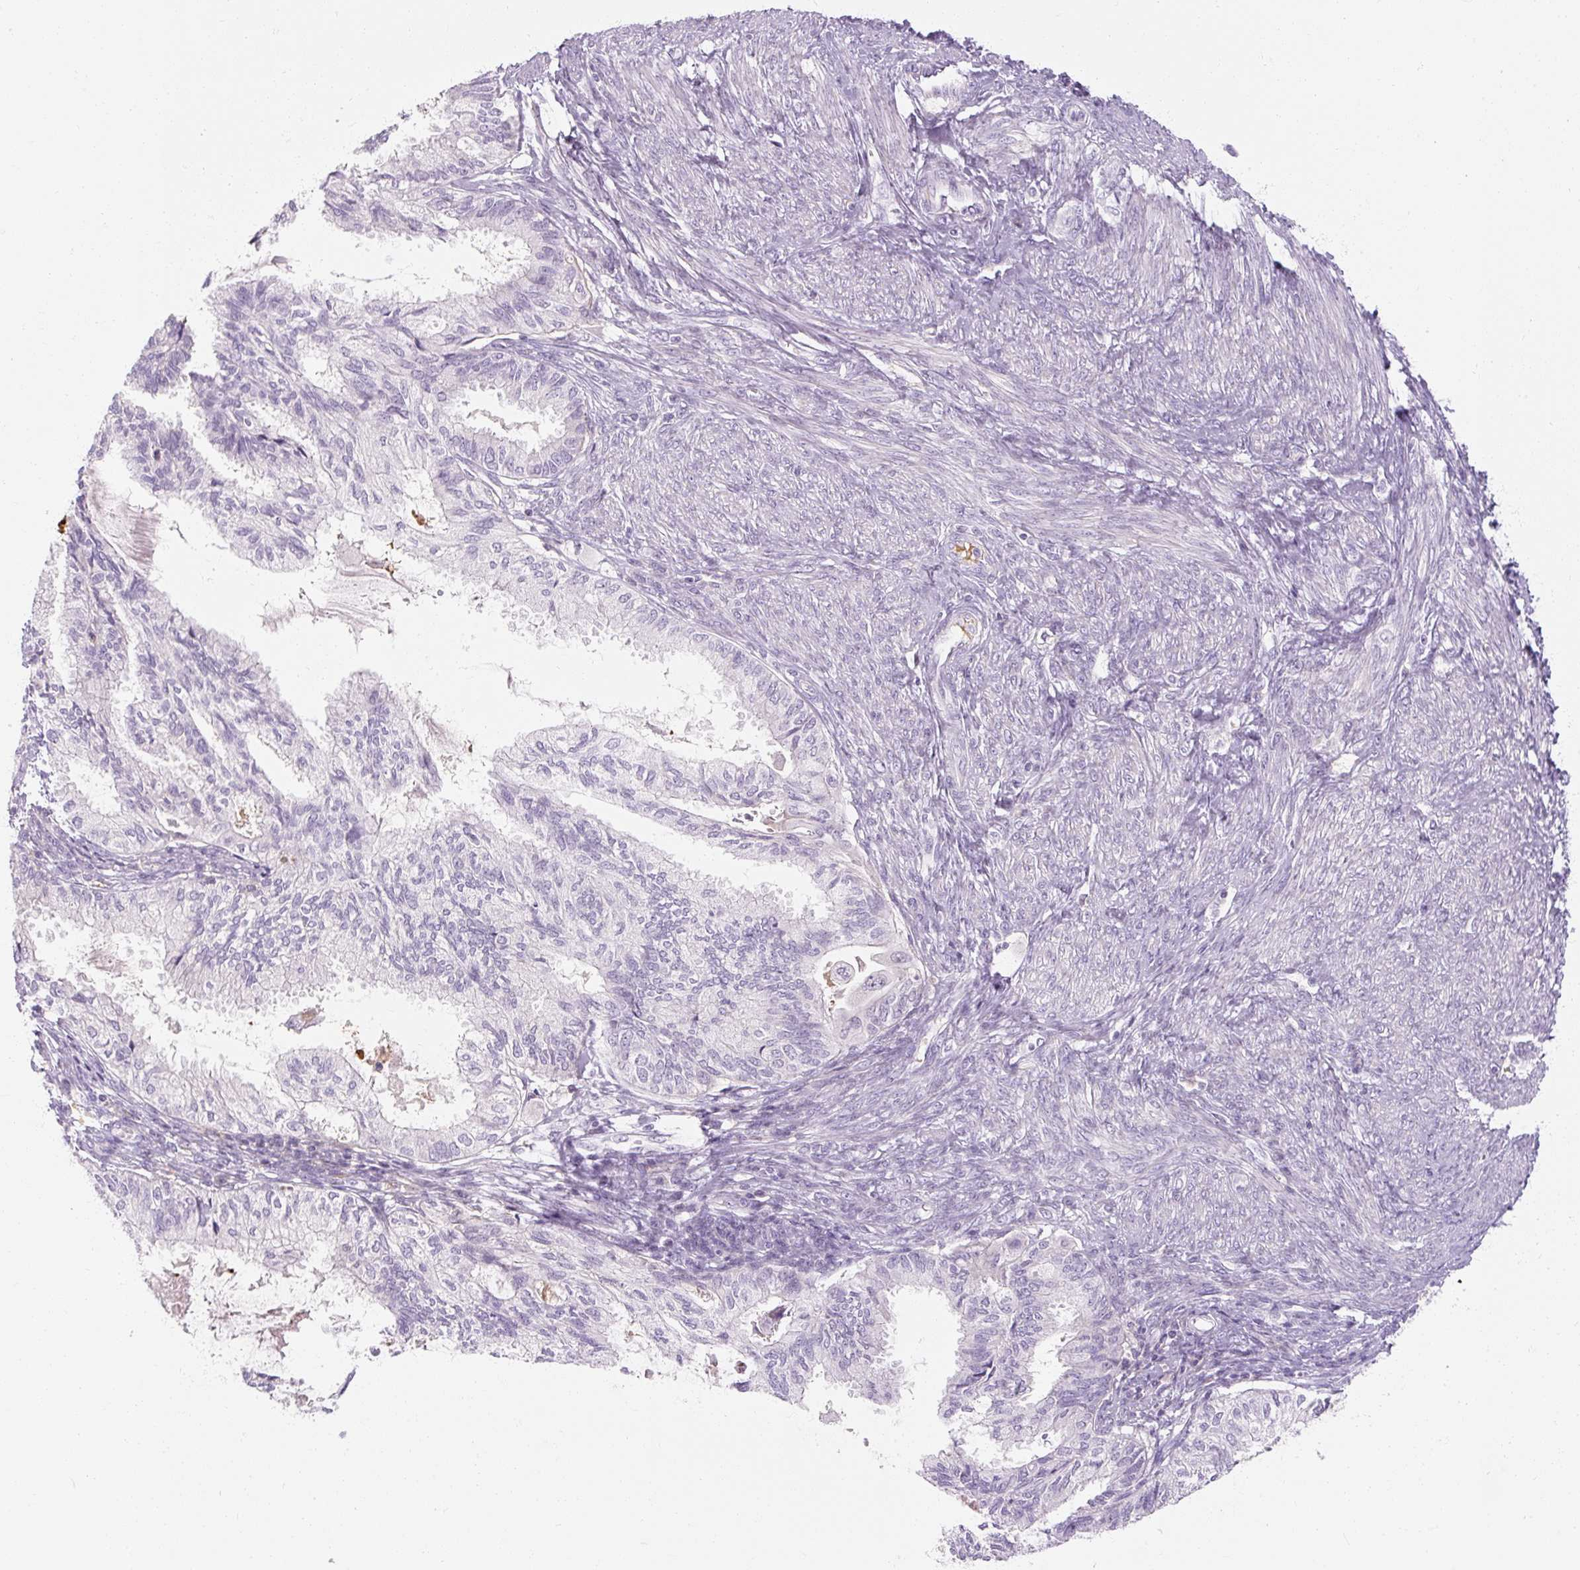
{"staining": {"intensity": "negative", "quantity": "none", "location": "none"}, "tissue": "cervical cancer", "cell_type": "Tumor cells", "image_type": "cancer", "snomed": [{"axis": "morphology", "description": "Normal tissue, NOS"}, {"axis": "morphology", "description": "Adenocarcinoma, NOS"}, {"axis": "topography", "description": "Cervix"}, {"axis": "topography", "description": "Endometrium"}], "caption": "A micrograph of cervical adenocarcinoma stained for a protein exhibits no brown staining in tumor cells.", "gene": "NFE2L3", "patient": {"sex": "female", "age": 86}}